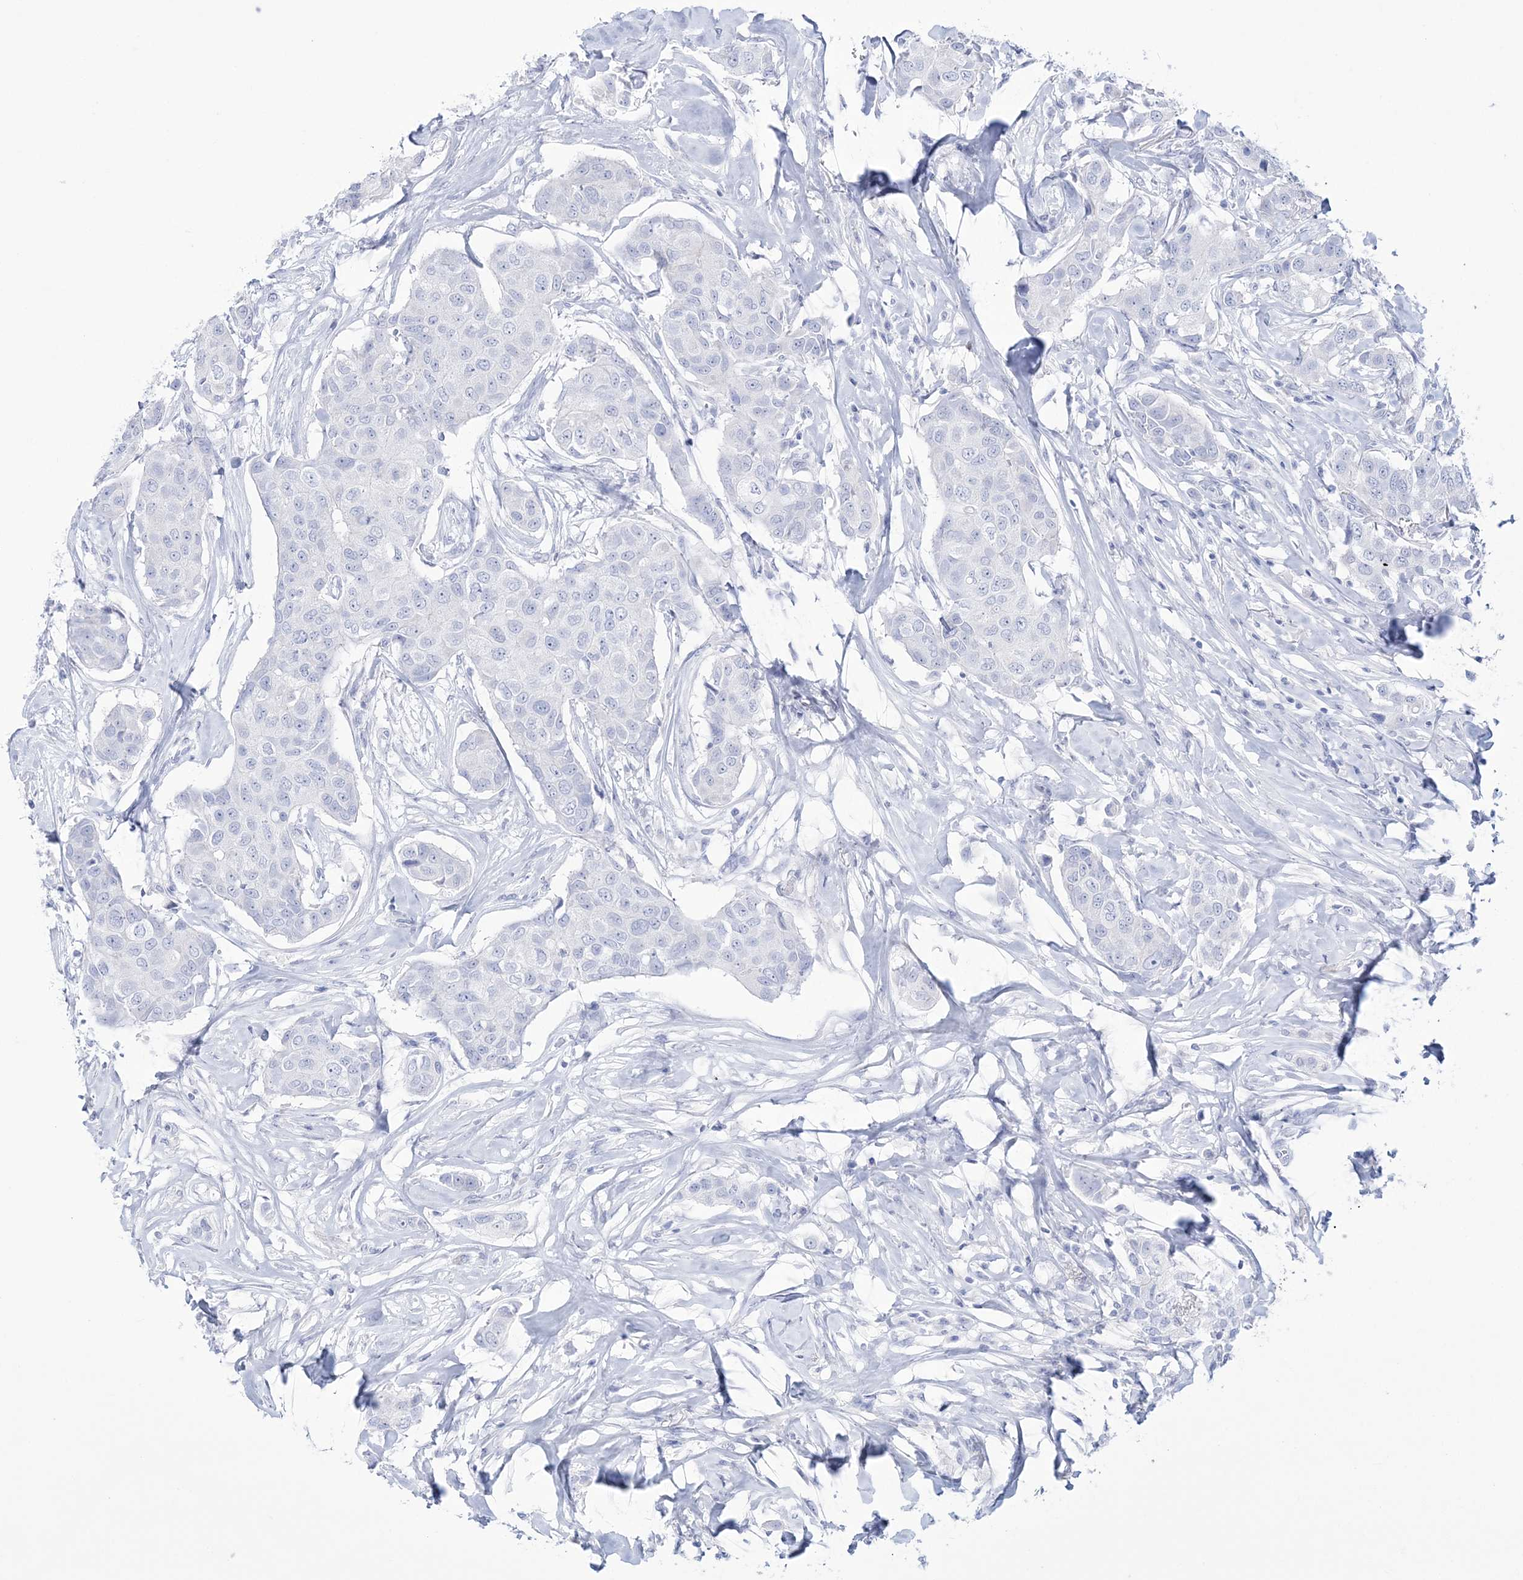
{"staining": {"intensity": "negative", "quantity": "none", "location": "none"}, "tissue": "breast cancer", "cell_type": "Tumor cells", "image_type": "cancer", "snomed": [{"axis": "morphology", "description": "Duct carcinoma"}, {"axis": "topography", "description": "Breast"}], "caption": "Breast cancer (invasive ductal carcinoma) was stained to show a protein in brown. There is no significant positivity in tumor cells.", "gene": "RBP2", "patient": {"sex": "female", "age": 80}}